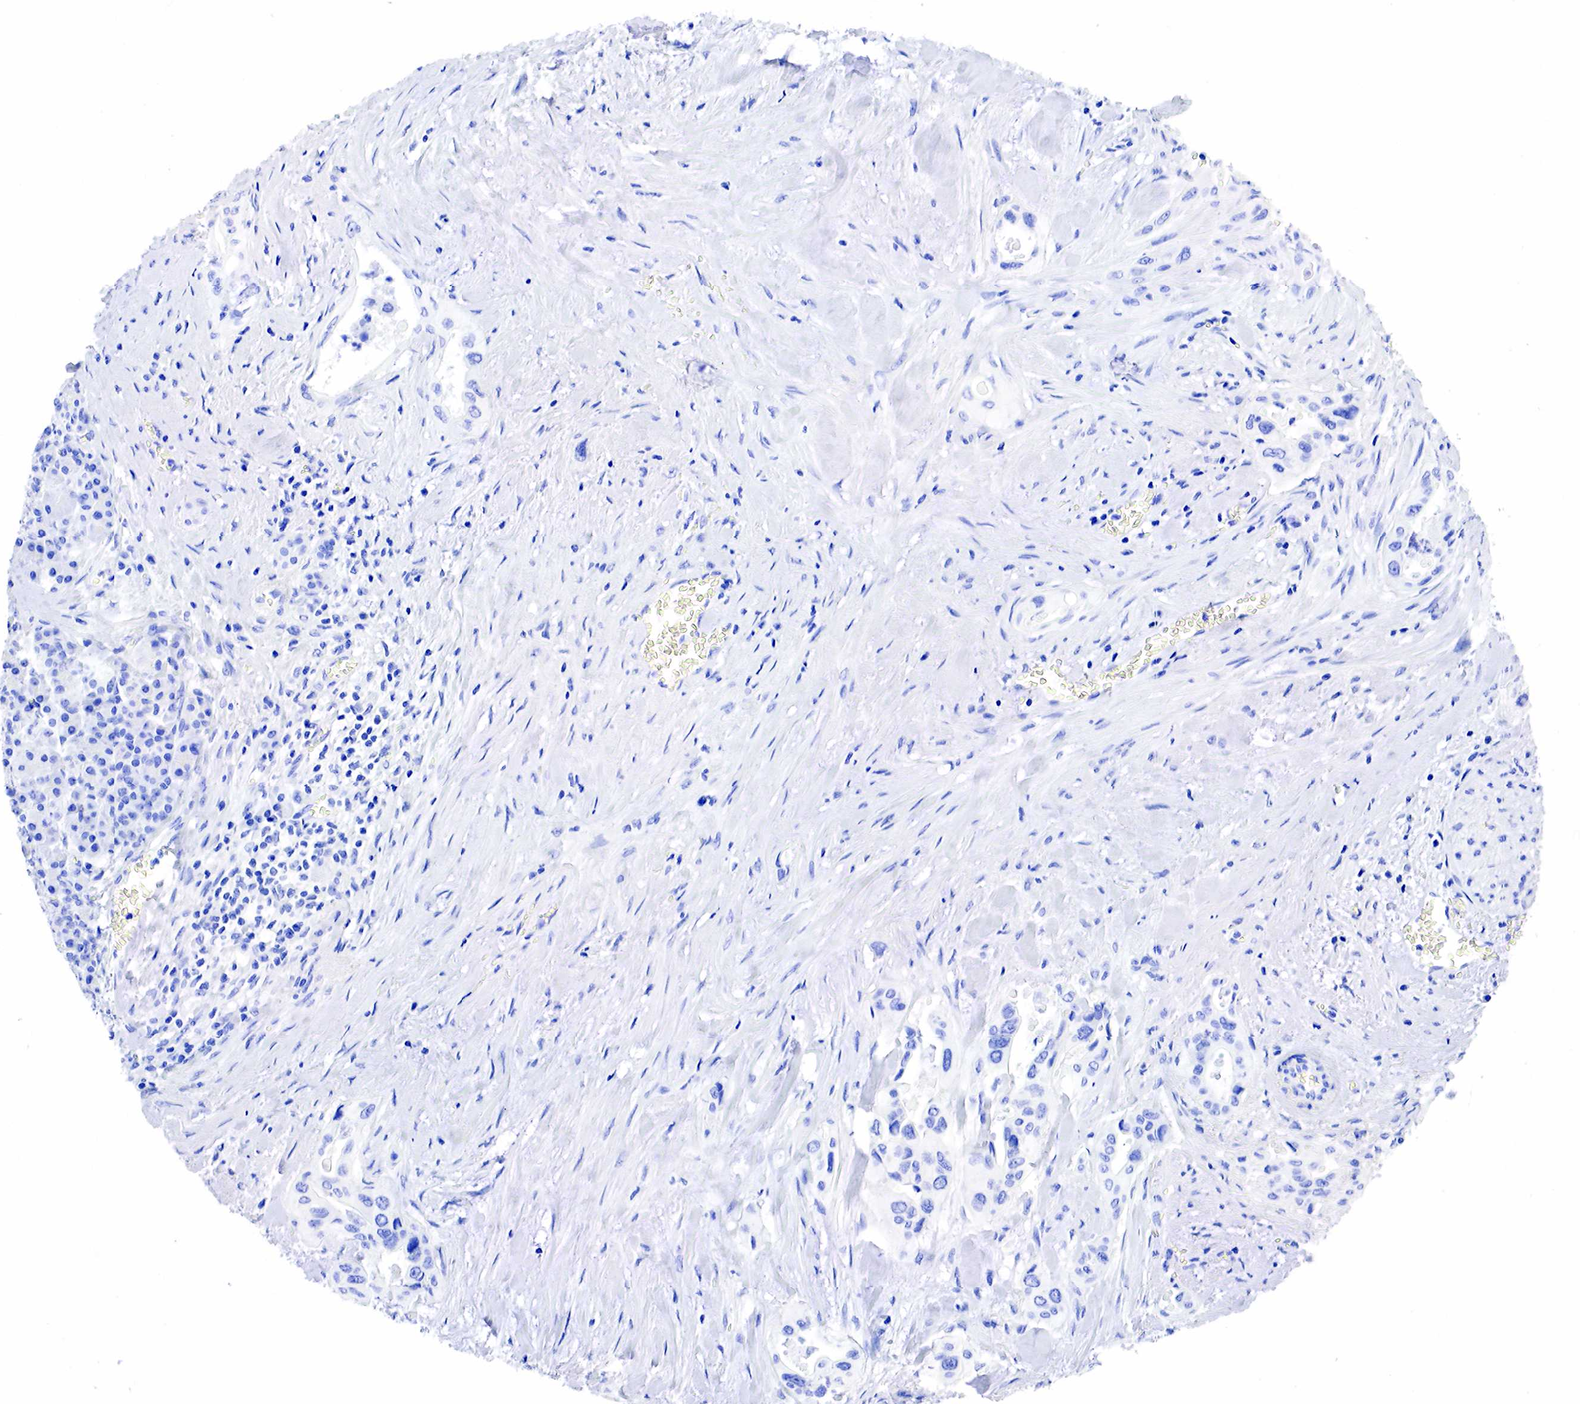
{"staining": {"intensity": "negative", "quantity": "none", "location": "none"}, "tissue": "pancreatic cancer", "cell_type": "Tumor cells", "image_type": "cancer", "snomed": [{"axis": "morphology", "description": "Adenocarcinoma, NOS"}, {"axis": "topography", "description": "Pancreas"}], "caption": "There is no significant expression in tumor cells of pancreatic cancer.", "gene": "KLK3", "patient": {"sex": "male", "age": 77}}